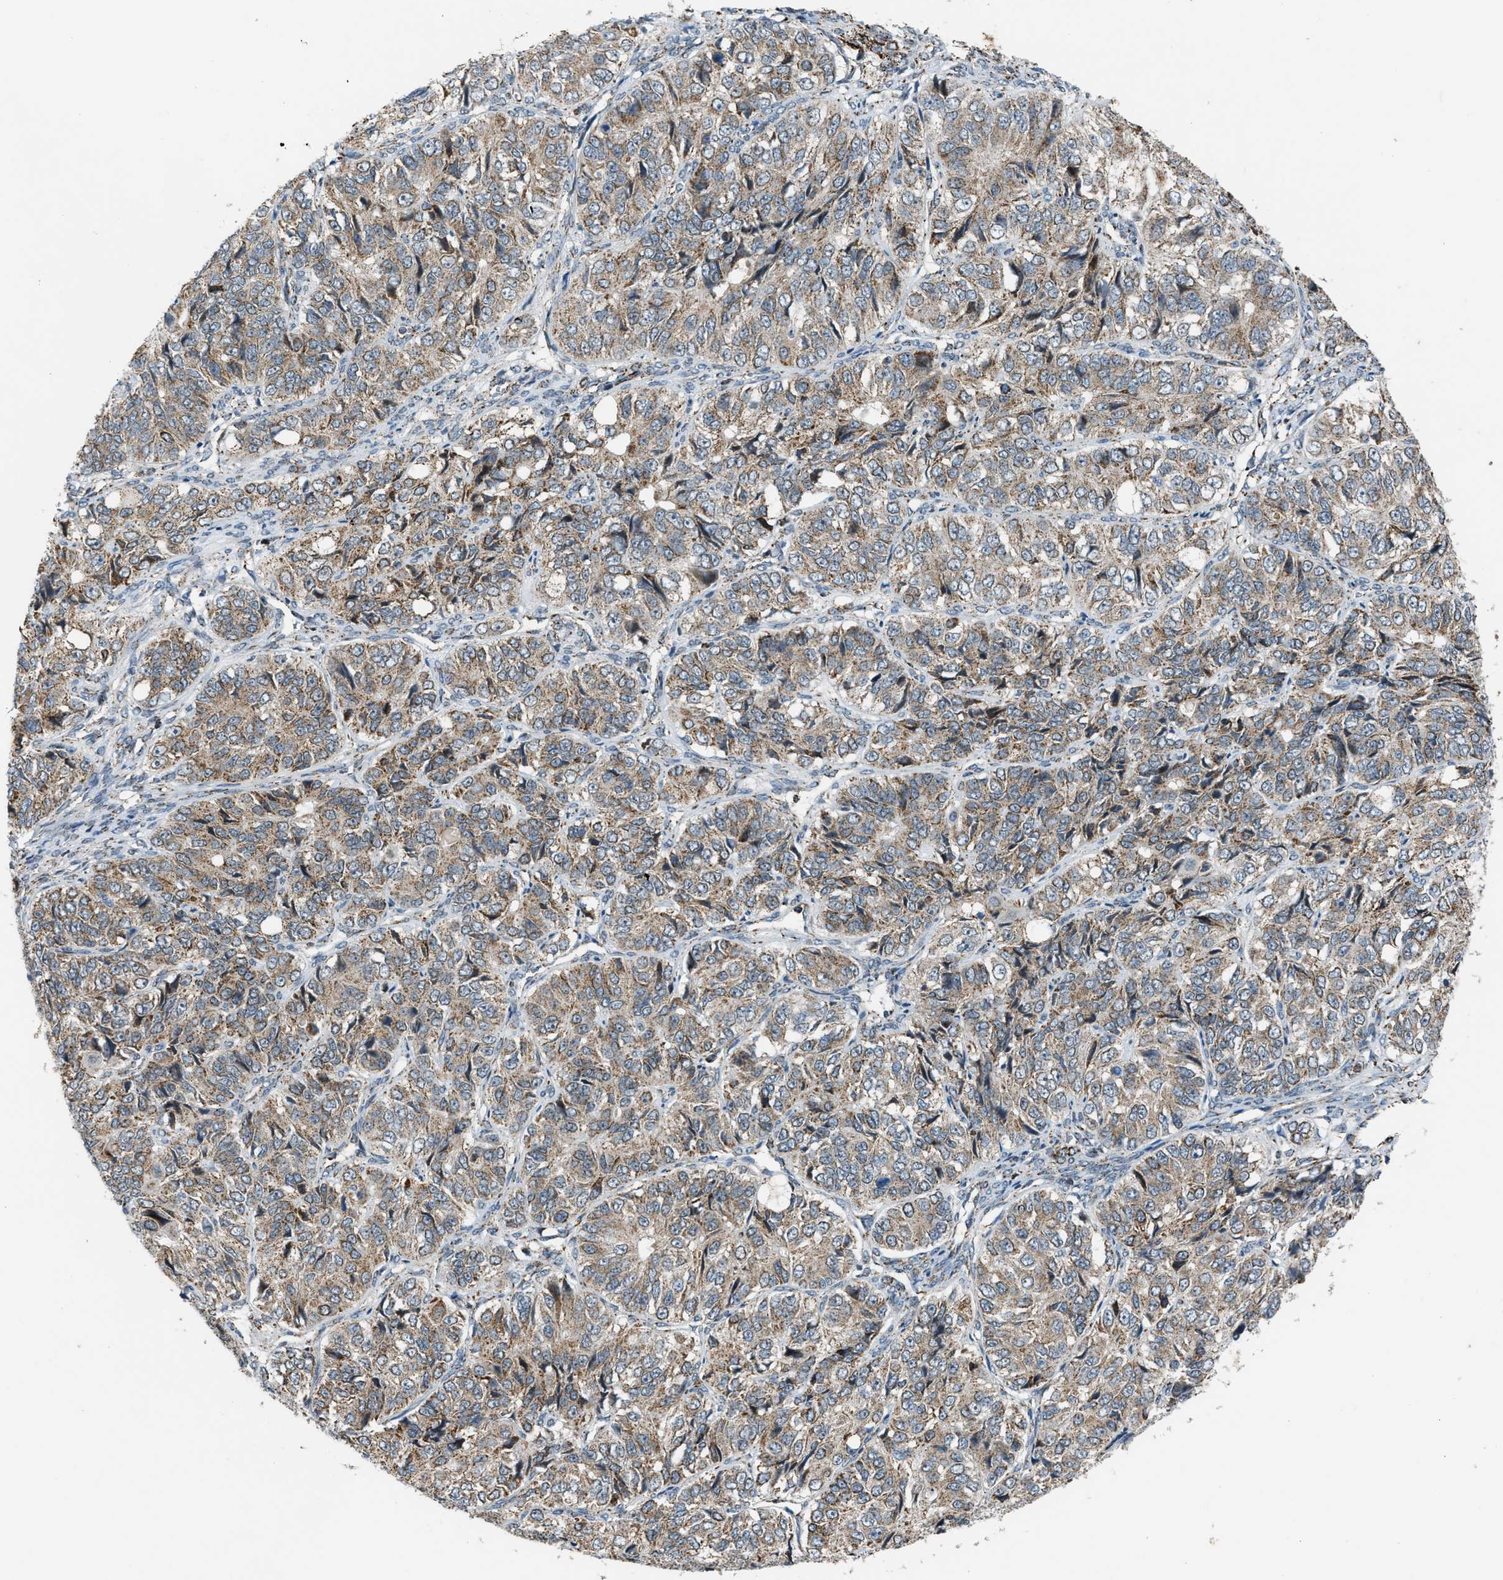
{"staining": {"intensity": "weak", "quantity": ">75%", "location": "cytoplasmic/membranous"}, "tissue": "ovarian cancer", "cell_type": "Tumor cells", "image_type": "cancer", "snomed": [{"axis": "morphology", "description": "Carcinoma, endometroid"}, {"axis": "topography", "description": "Ovary"}], "caption": "Endometroid carcinoma (ovarian) stained with a protein marker demonstrates weak staining in tumor cells.", "gene": "CHN2", "patient": {"sex": "female", "age": 51}}